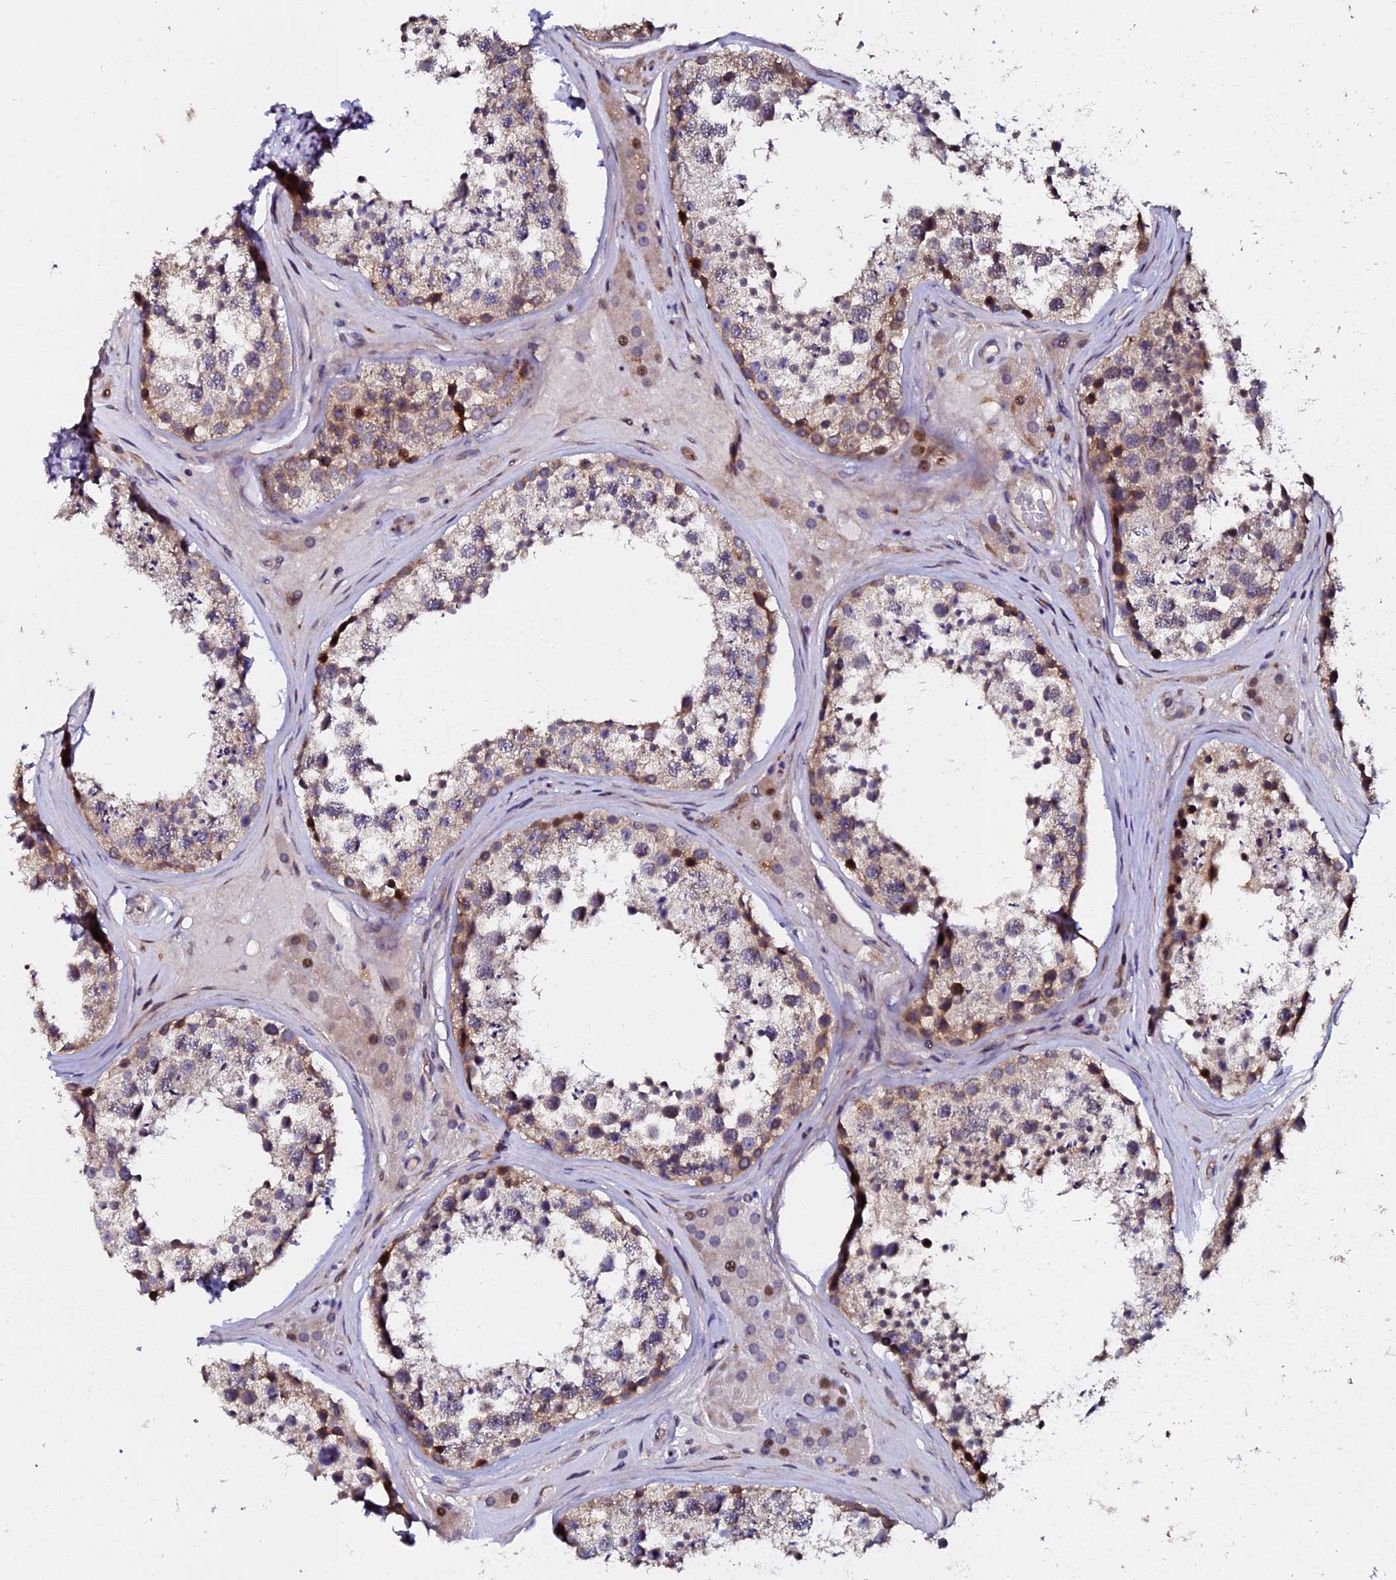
{"staining": {"intensity": "strong", "quantity": "<25%", "location": "cytoplasmic/membranous,nuclear"}, "tissue": "testis", "cell_type": "Cells in seminiferous ducts", "image_type": "normal", "snomed": [{"axis": "morphology", "description": "Normal tissue, NOS"}, {"axis": "topography", "description": "Testis"}], "caption": "Immunohistochemistry staining of benign testis, which shows medium levels of strong cytoplasmic/membranous,nuclear positivity in about <25% of cells in seminiferous ducts indicating strong cytoplasmic/membranous,nuclear protein positivity. The staining was performed using DAB (brown) for protein detection and nuclei were counterstained in hematoxylin (blue).", "gene": "GPN3", "patient": {"sex": "male", "age": 46}}